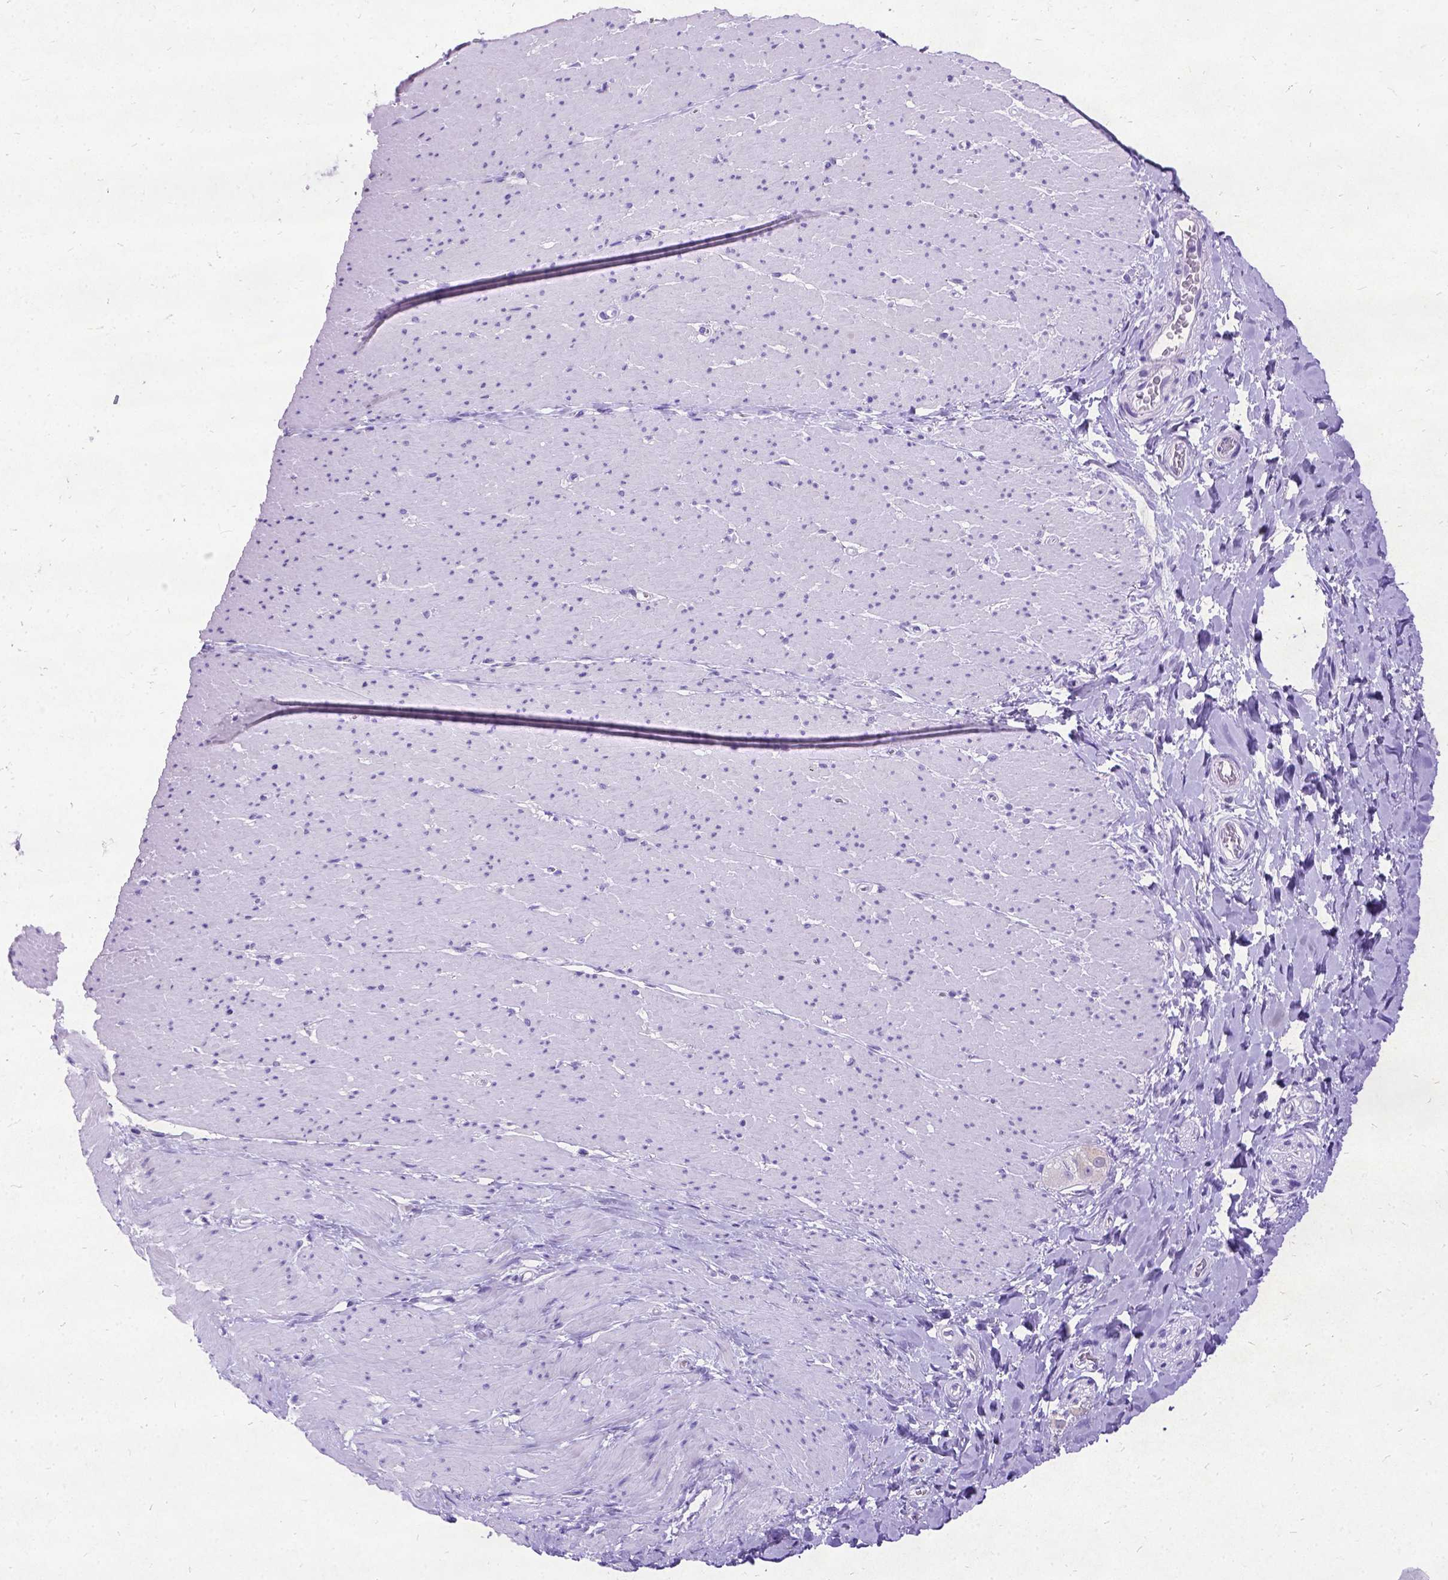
{"staining": {"intensity": "negative", "quantity": "none", "location": "none"}, "tissue": "smooth muscle", "cell_type": "Smooth muscle cells", "image_type": "normal", "snomed": [{"axis": "morphology", "description": "Normal tissue, NOS"}, {"axis": "topography", "description": "Smooth muscle"}, {"axis": "topography", "description": "Rectum"}], "caption": "Immunohistochemistry (IHC) micrograph of normal smooth muscle stained for a protein (brown), which reveals no staining in smooth muscle cells.", "gene": "NEUROD4", "patient": {"sex": "male", "age": 53}}